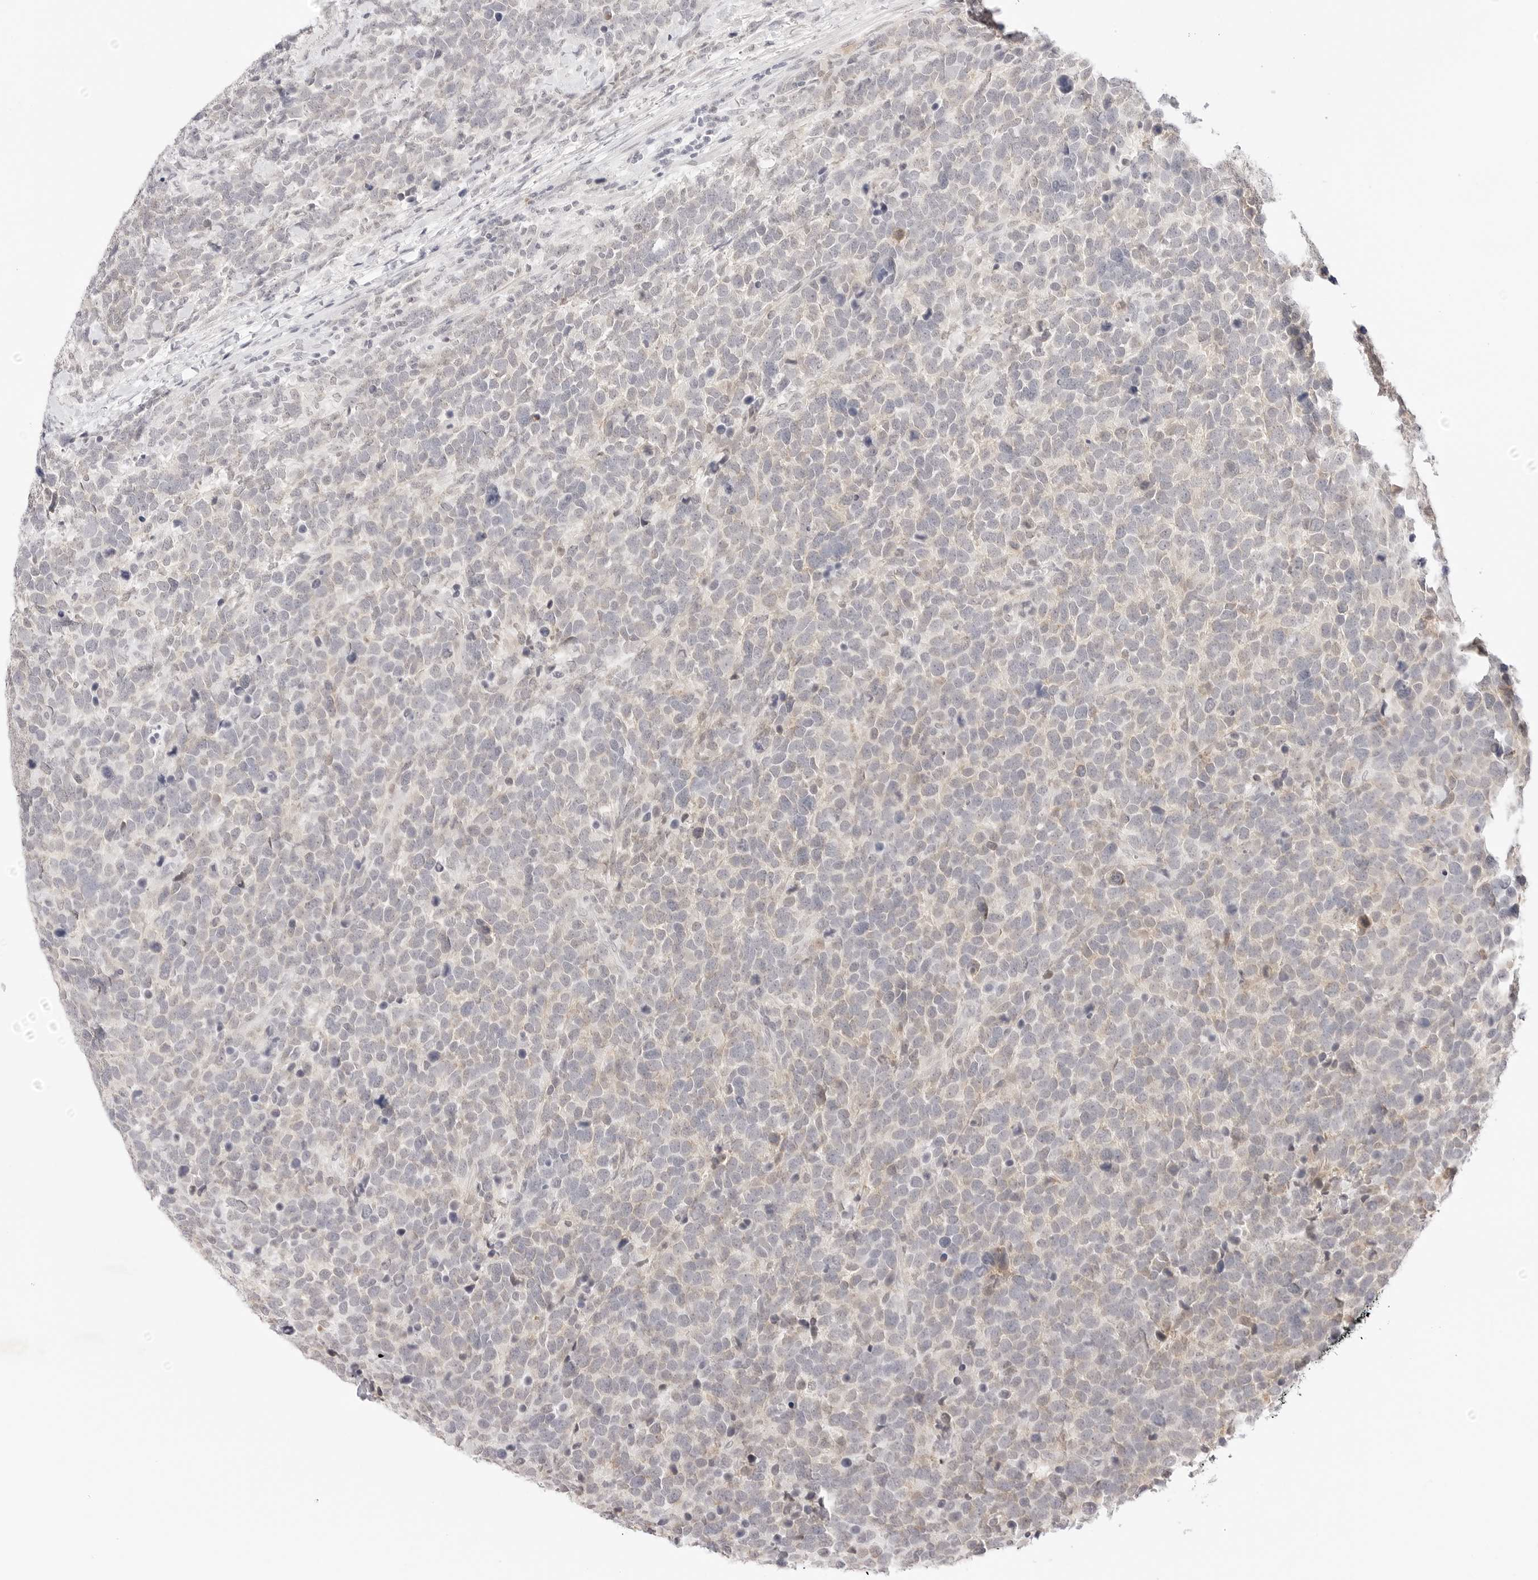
{"staining": {"intensity": "negative", "quantity": "none", "location": "none"}, "tissue": "urothelial cancer", "cell_type": "Tumor cells", "image_type": "cancer", "snomed": [{"axis": "morphology", "description": "Urothelial carcinoma, High grade"}, {"axis": "topography", "description": "Urinary bladder"}], "caption": "Human urothelial carcinoma (high-grade) stained for a protein using immunohistochemistry exhibits no staining in tumor cells.", "gene": "XKR4", "patient": {"sex": "female", "age": 82}}